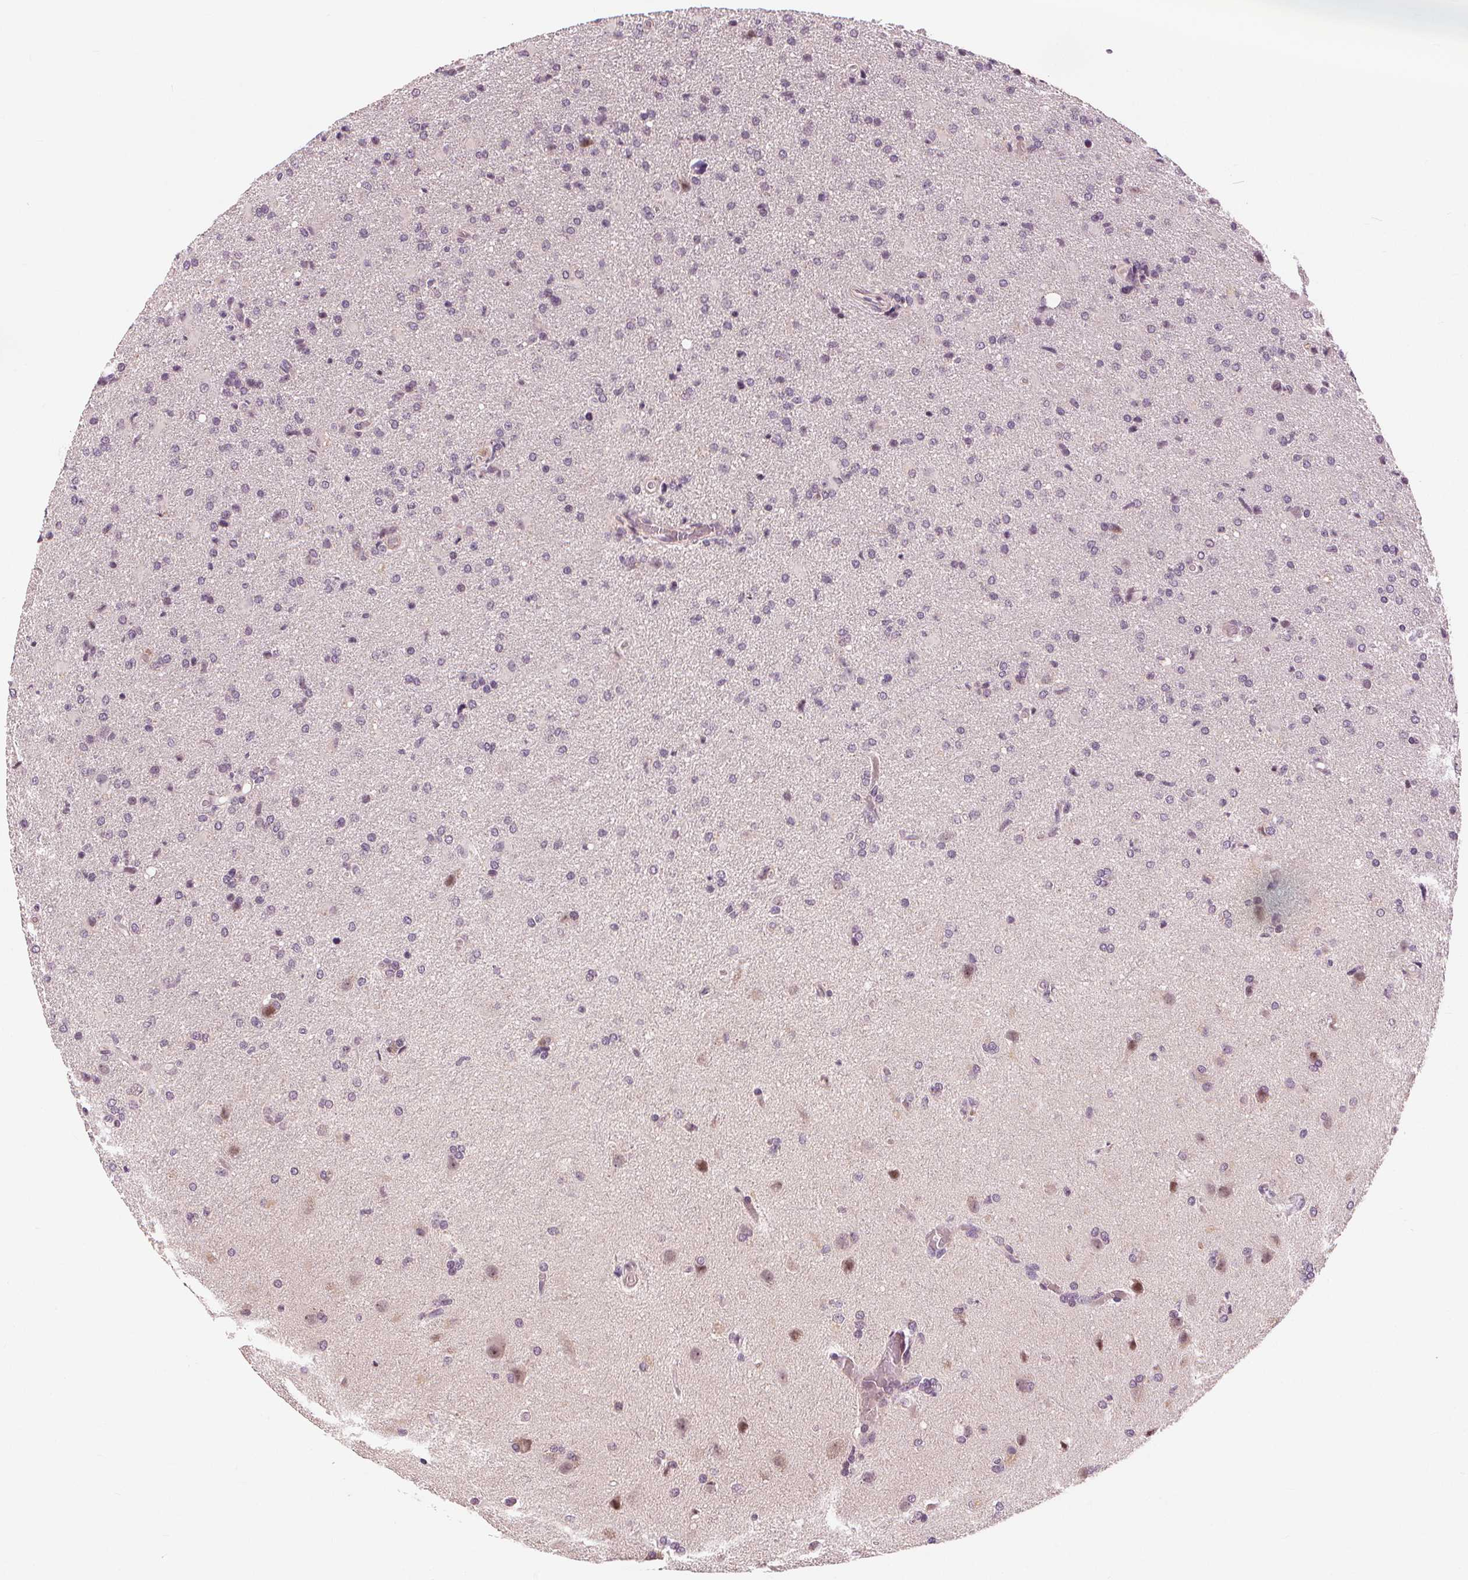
{"staining": {"intensity": "negative", "quantity": "none", "location": "none"}, "tissue": "glioma", "cell_type": "Tumor cells", "image_type": "cancer", "snomed": [{"axis": "morphology", "description": "Glioma, malignant, High grade"}, {"axis": "topography", "description": "Brain"}], "caption": "A histopathology image of human glioma is negative for staining in tumor cells.", "gene": "SLC34A1", "patient": {"sex": "male", "age": 68}}